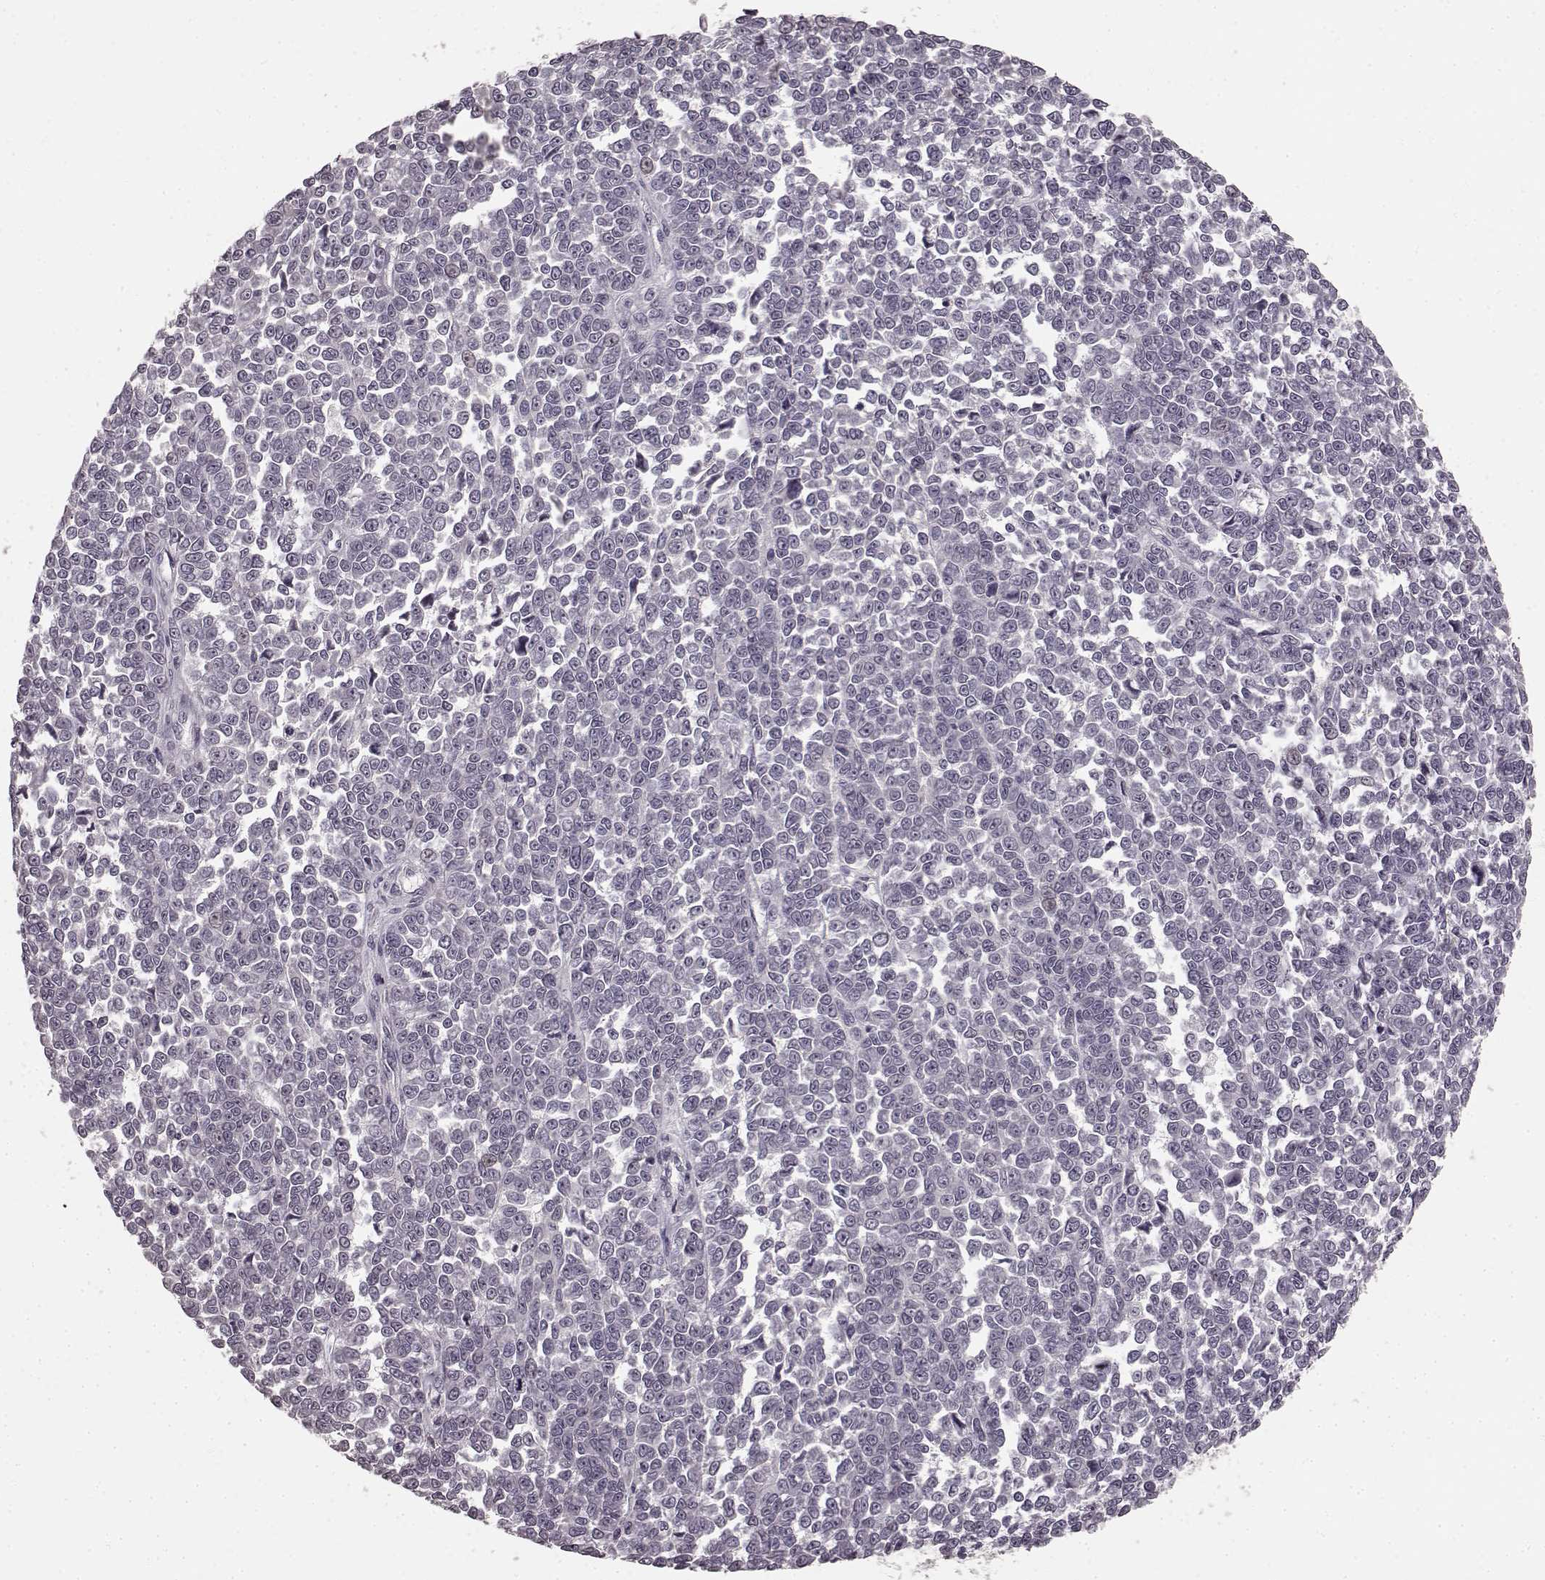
{"staining": {"intensity": "negative", "quantity": "none", "location": "none"}, "tissue": "melanoma", "cell_type": "Tumor cells", "image_type": "cancer", "snomed": [{"axis": "morphology", "description": "Malignant melanoma, NOS"}, {"axis": "topography", "description": "Skin"}], "caption": "High power microscopy photomicrograph of an IHC micrograph of melanoma, revealing no significant positivity in tumor cells.", "gene": "PRKCE", "patient": {"sex": "female", "age": 95}}